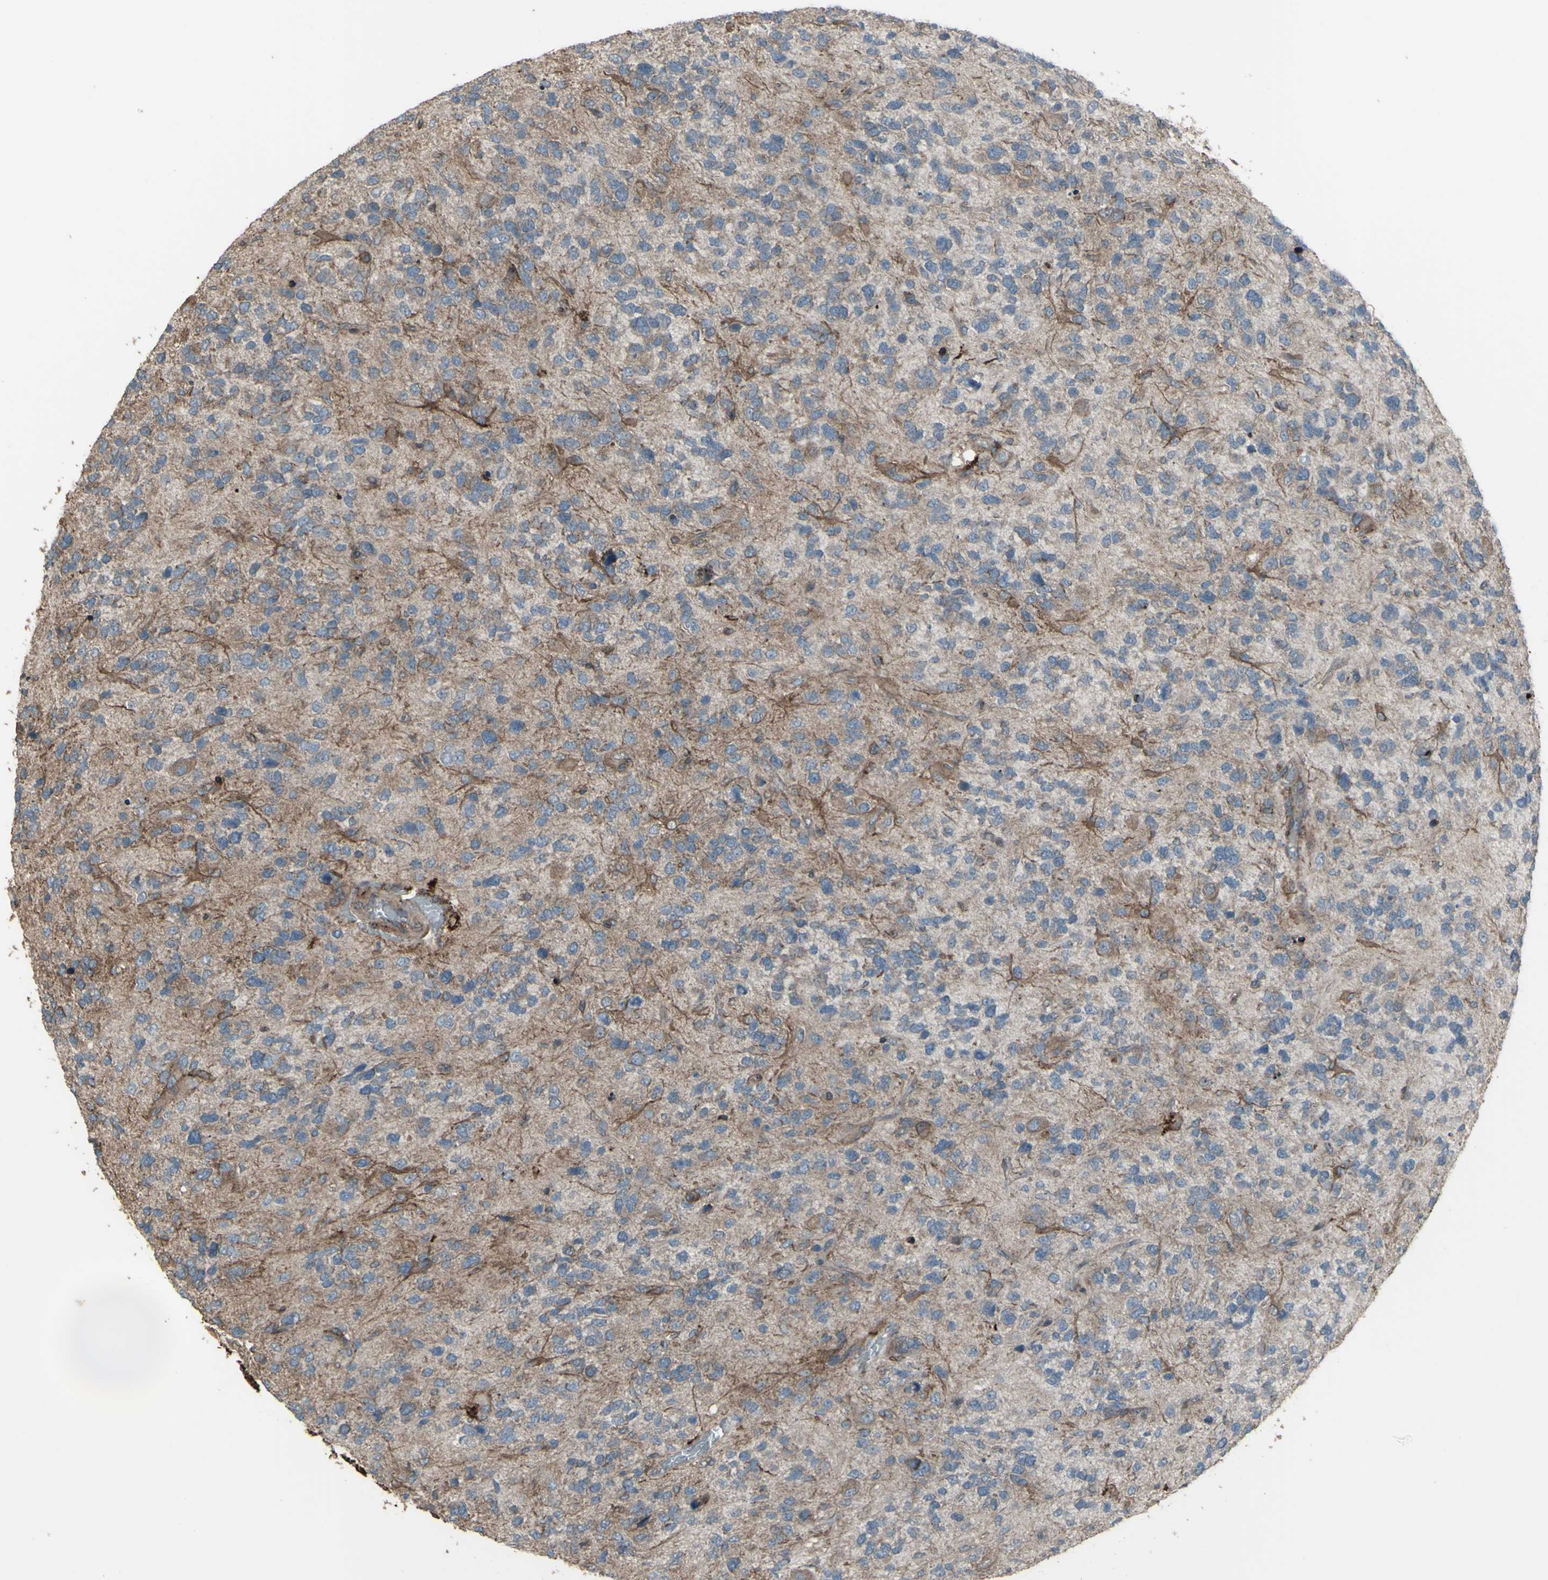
{"staining": {"intensity": "negative", "quantity": "none", "location": "none"}, "tissue": "glioma", "cell_type": "Tumor cells", "image_type": "cancer", "snomed": [{"axis": "morphology", "description": "Glioma, malignant, High grade"}, {"axis": "topography", "description": "Brain"}], "caption": "Immunohistochemical staining of glioma reveals no significant positivity in tumor cells.", "gene": "SMO", "patient": {"sex": "female", "age": 58}}